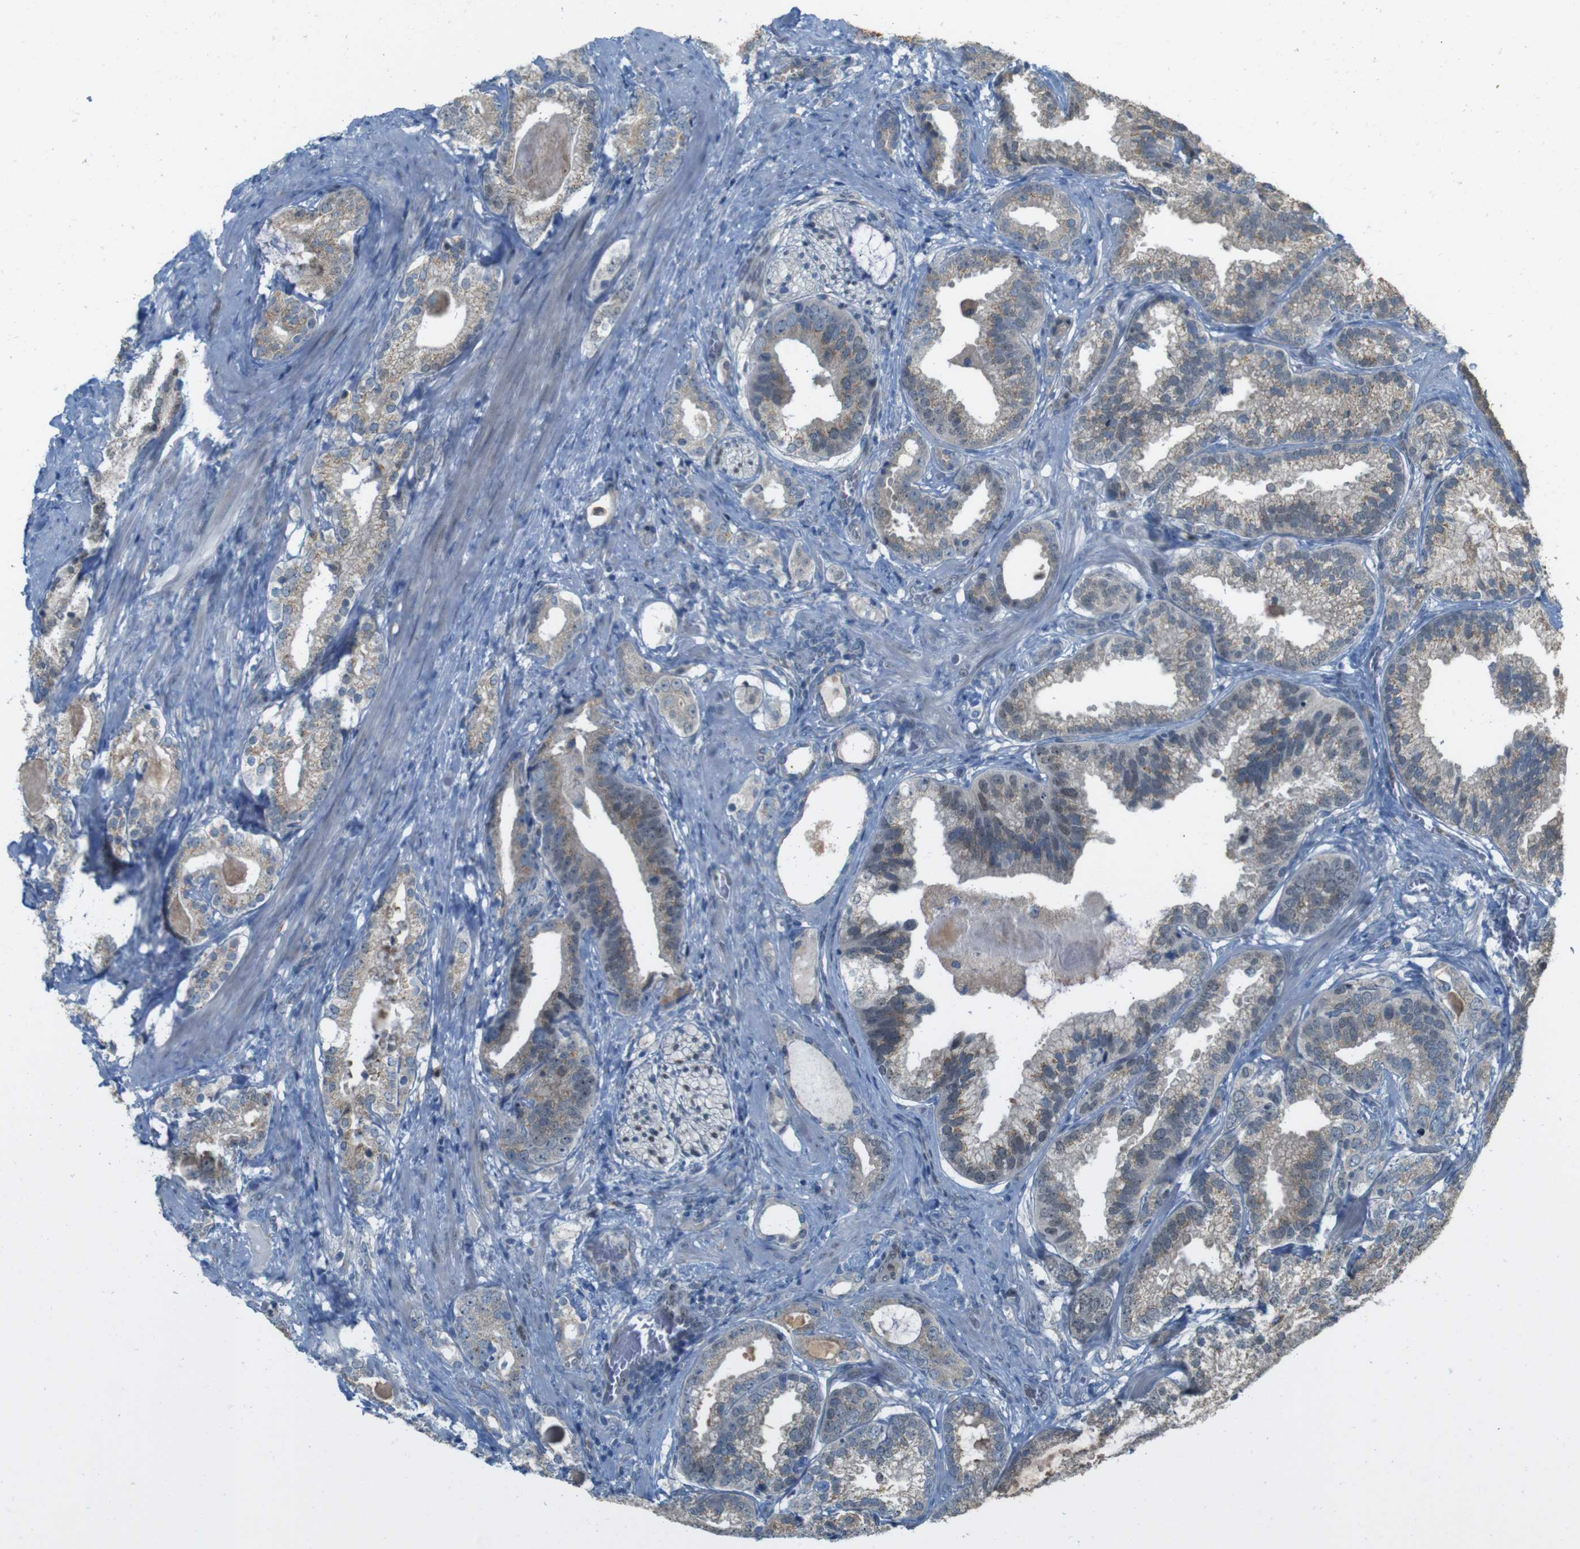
{"staining": {"intensity": "weak", "quantity": ">75%", "location": "cytoplasmic/membranous"}, "tissue": "prostate cancer", "cell_type": "Tumor cells", "image_type": "cancer", "snomed": [{"axis": "morphology", "description": "Adenocarcinoma, Low grade"}, {"axis": "topography", "description": "Prostate"}], "caption": "Immunohistochemistry (IHC) micrograph of neoplastic tissue: human adenocarcinoma (low-grade) (prostate) stained using immunohistochemistry (IHC) shows low levels of weak protein expression localized specifically in the cytoplasmic/membranous of tumor cells, appearing as a cytoplasmic/membranous brown color.", "gene": "SKI", "patient": {"sex": "male", "age": 59}}